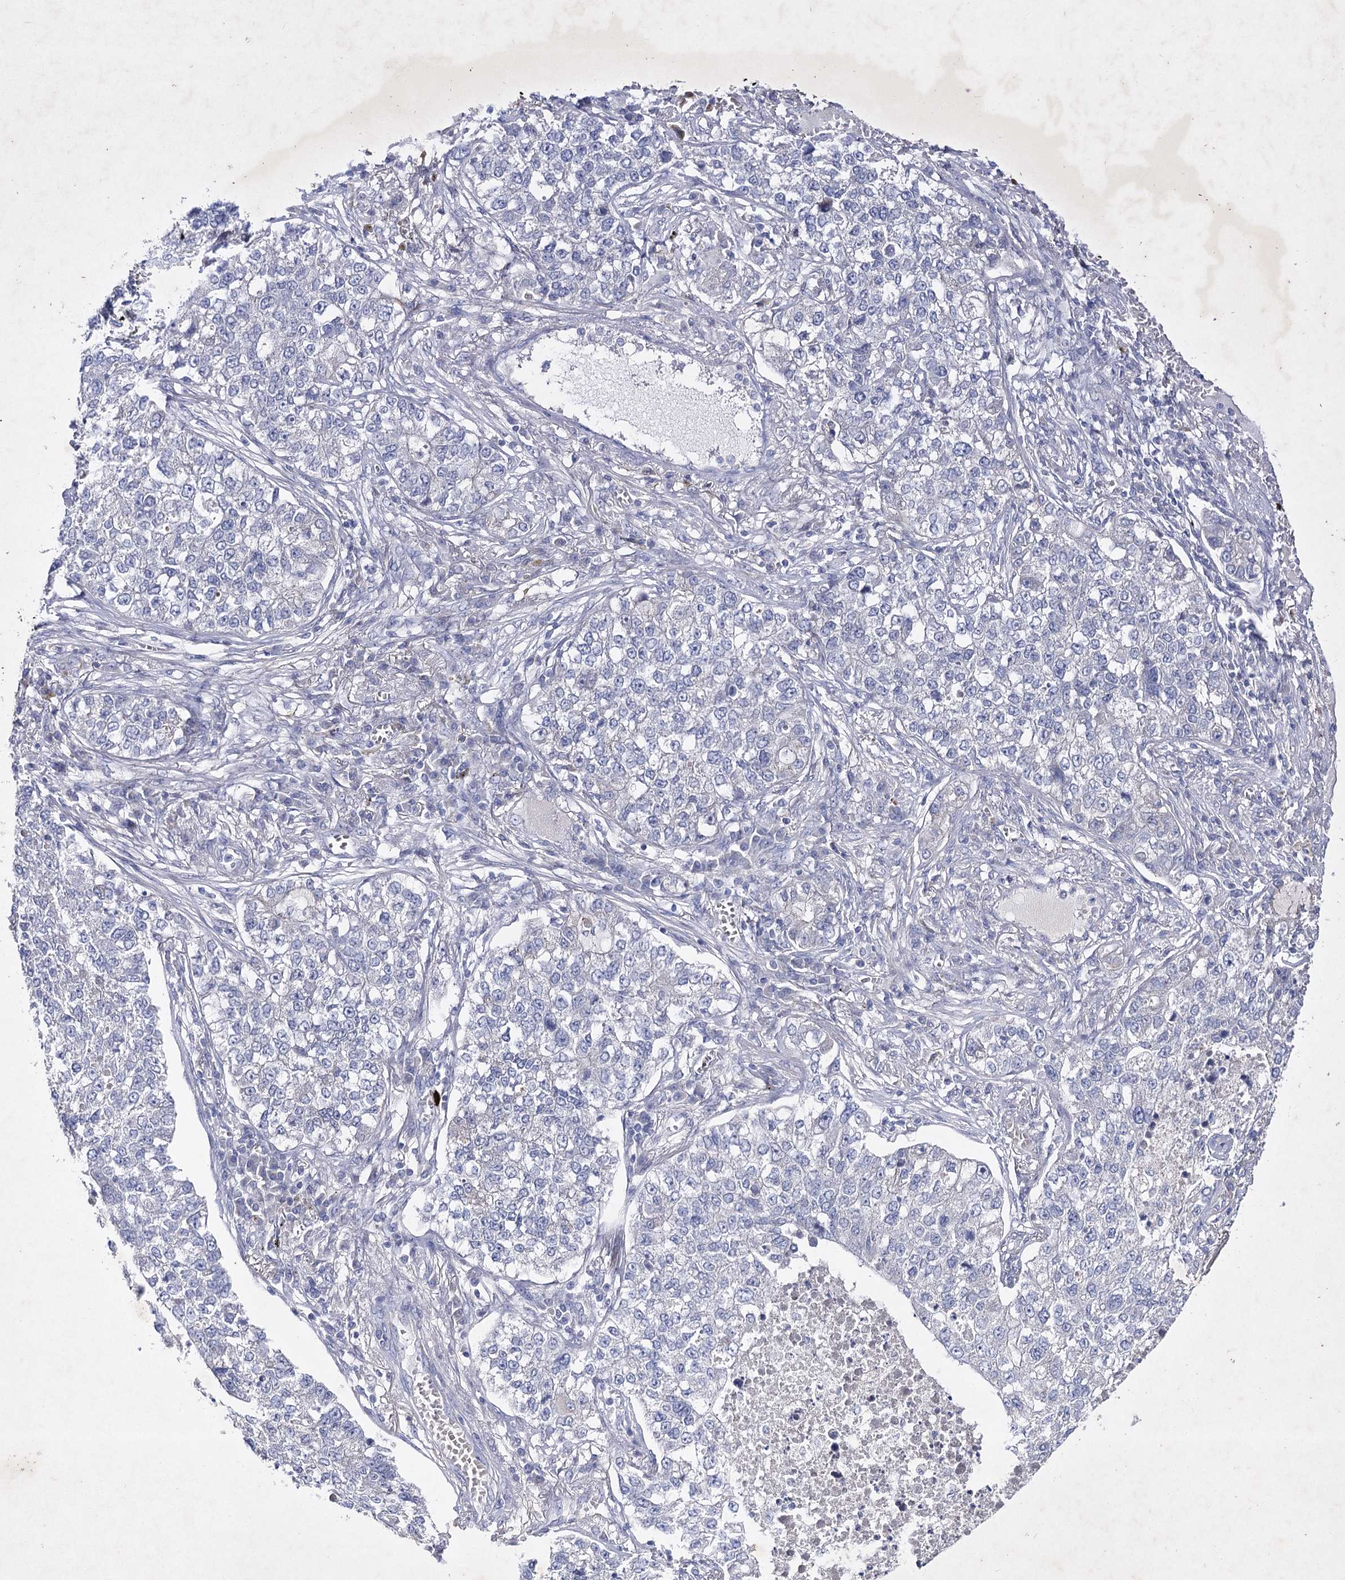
{"staining": {"intensity": "negative", "quantity": "none", "location": "none"}, "tissue": "lung cancer", "cell_type": "Tumor cells", "image_type": "cancer", "snomed": [{"axis": "morphology", "description": "Adenocarcinoma, NOS"}, {"axis": "topography", "description": "Lung"}], "caption": "Immunohistochemistry (IHC) of adenocarcinoma (lung) exhibits no staining in tumor cells.", "gene": "COX15", "patient": {"sex": "male", "age": 49}}